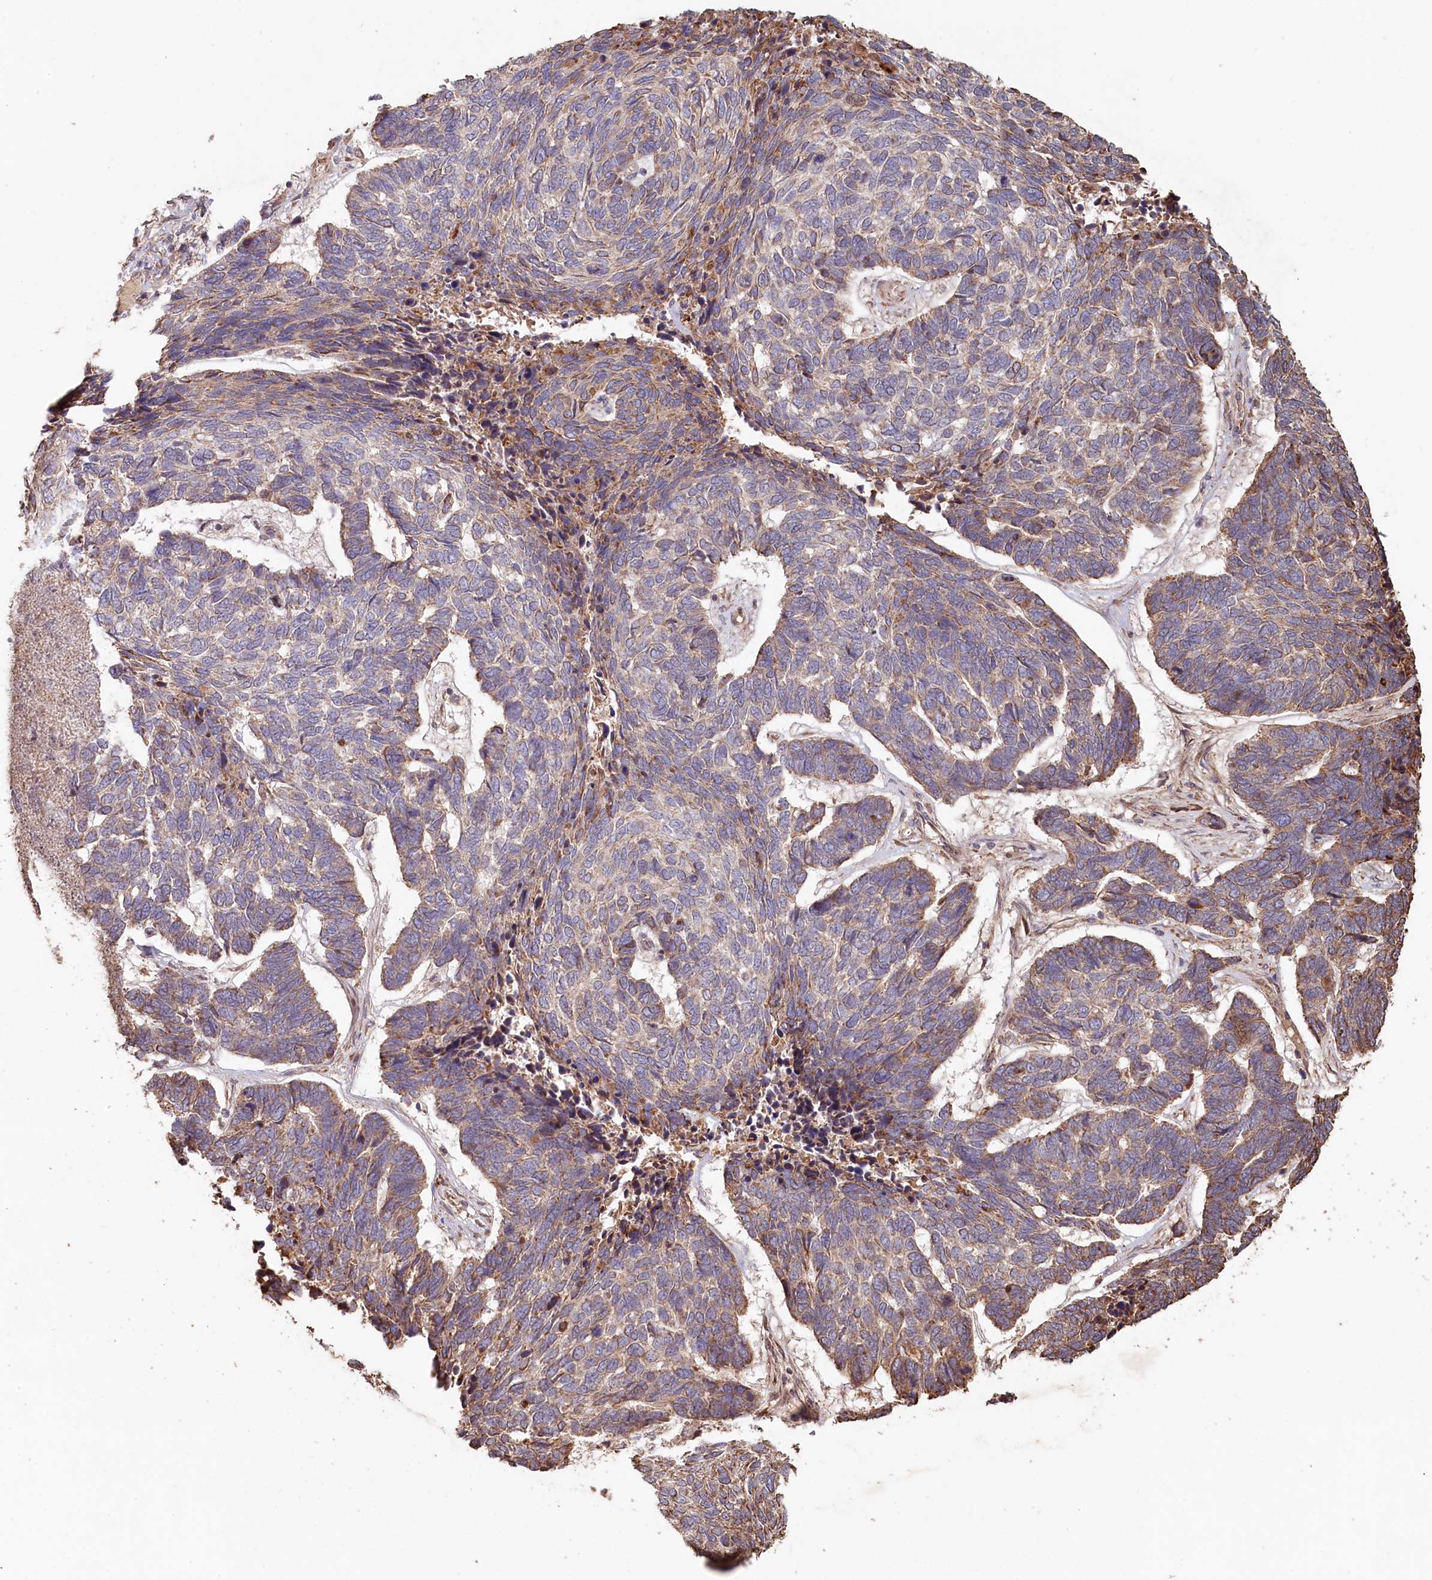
{"staining": {"intensity": "weak", "quantity": "<25%", "location": "cytoplasmic/membranous"}, "tissue": "skin cancer", "cell_type": "Tumor cells", "image_type": "cancer", "snomed": [{"axis": "morphology", "description": "Basal cell carcinoma"}, {"axis": "topography", "description": "Skin"}], "caption": "Histopathology image shows no protein positivity in tumor cells of skin basal cell carcinoma tissue.", "gene": "HAL", "patient": {"sex": "female", "age": 65}}